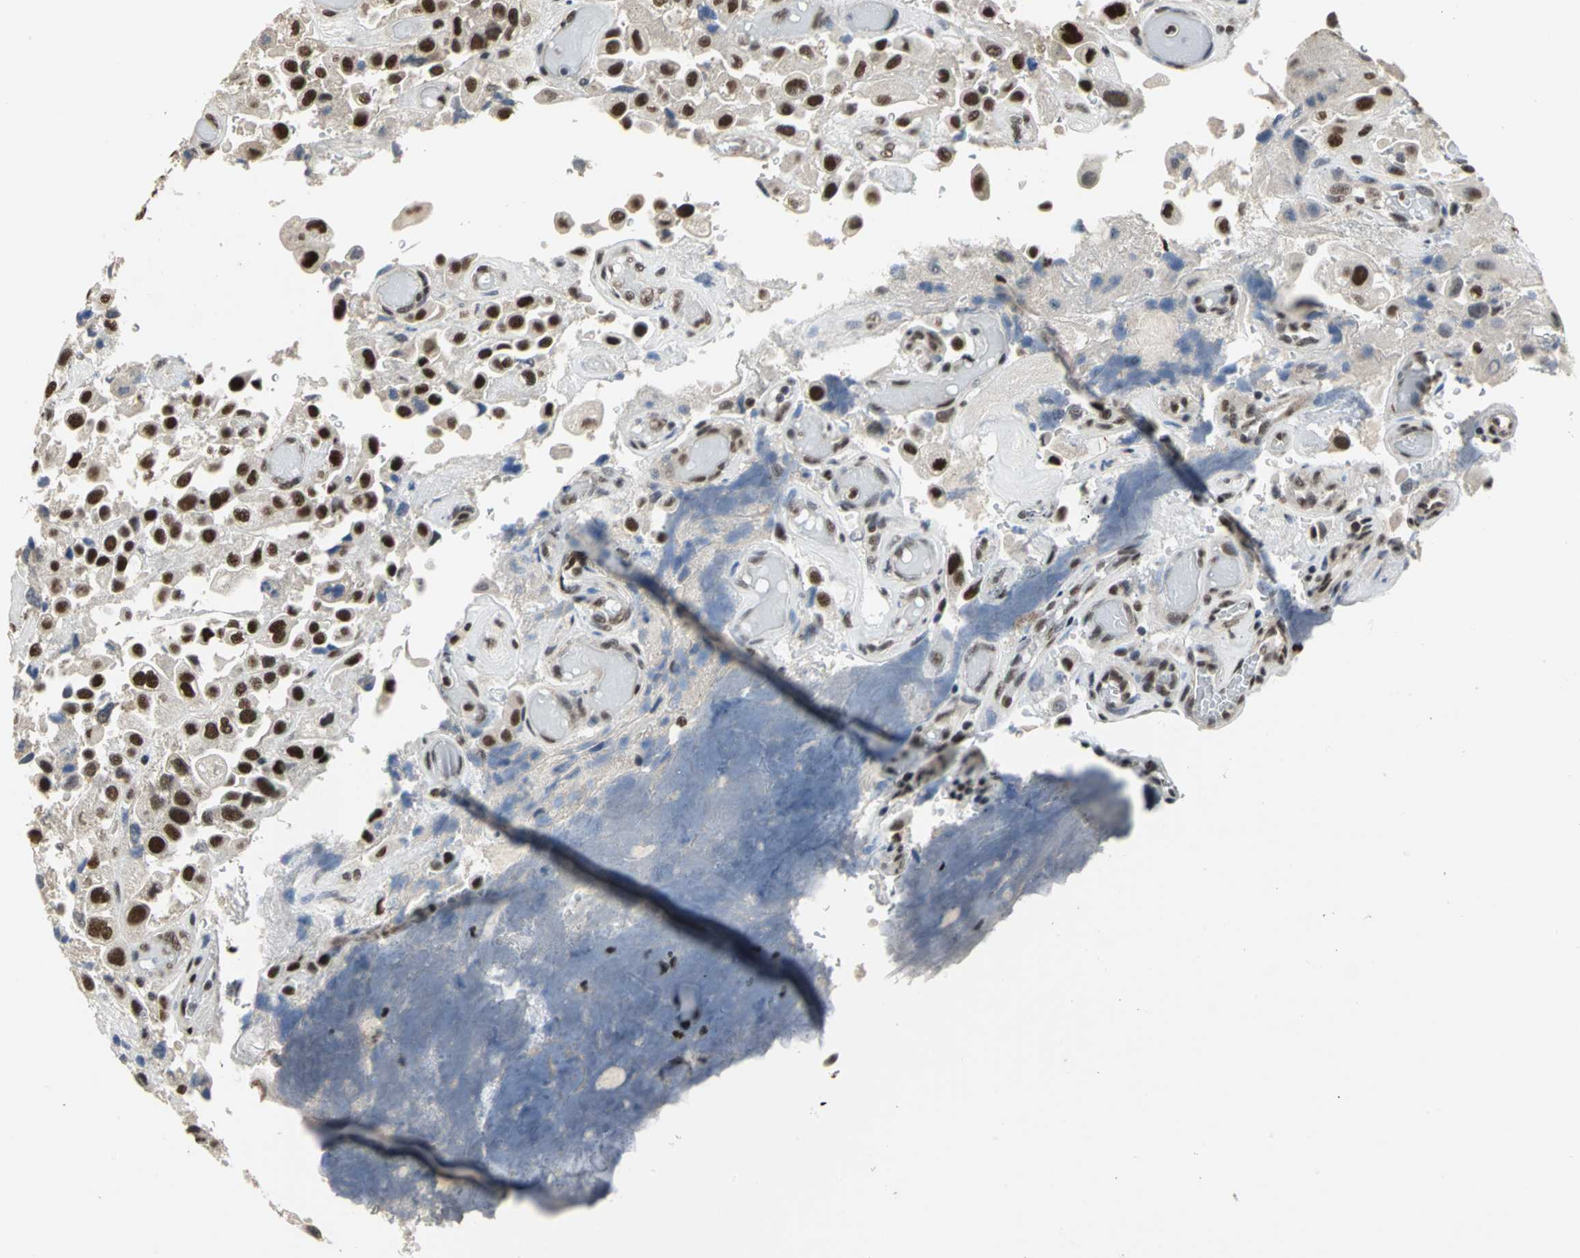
{"staining": {"intensity": "strong", "quantity": ">75%", "location": "nuclear"}, "tissue": "urothelial cancer", "cell_type": "Tumor cells", "image_type": "cancer", "snomed": [{"axis": "morphology", "description": "Urothelial carcinoma, High grade"}, {"axis": "topography", "description": "Urinary bladder"}], "caption": "A brown stain labels strong nuclear expression of a protein in urothelial carcinoma (high-grade) tumor cells.", "gene": "CCDC88C", "patient": {"sex": "female", "age": 64}}